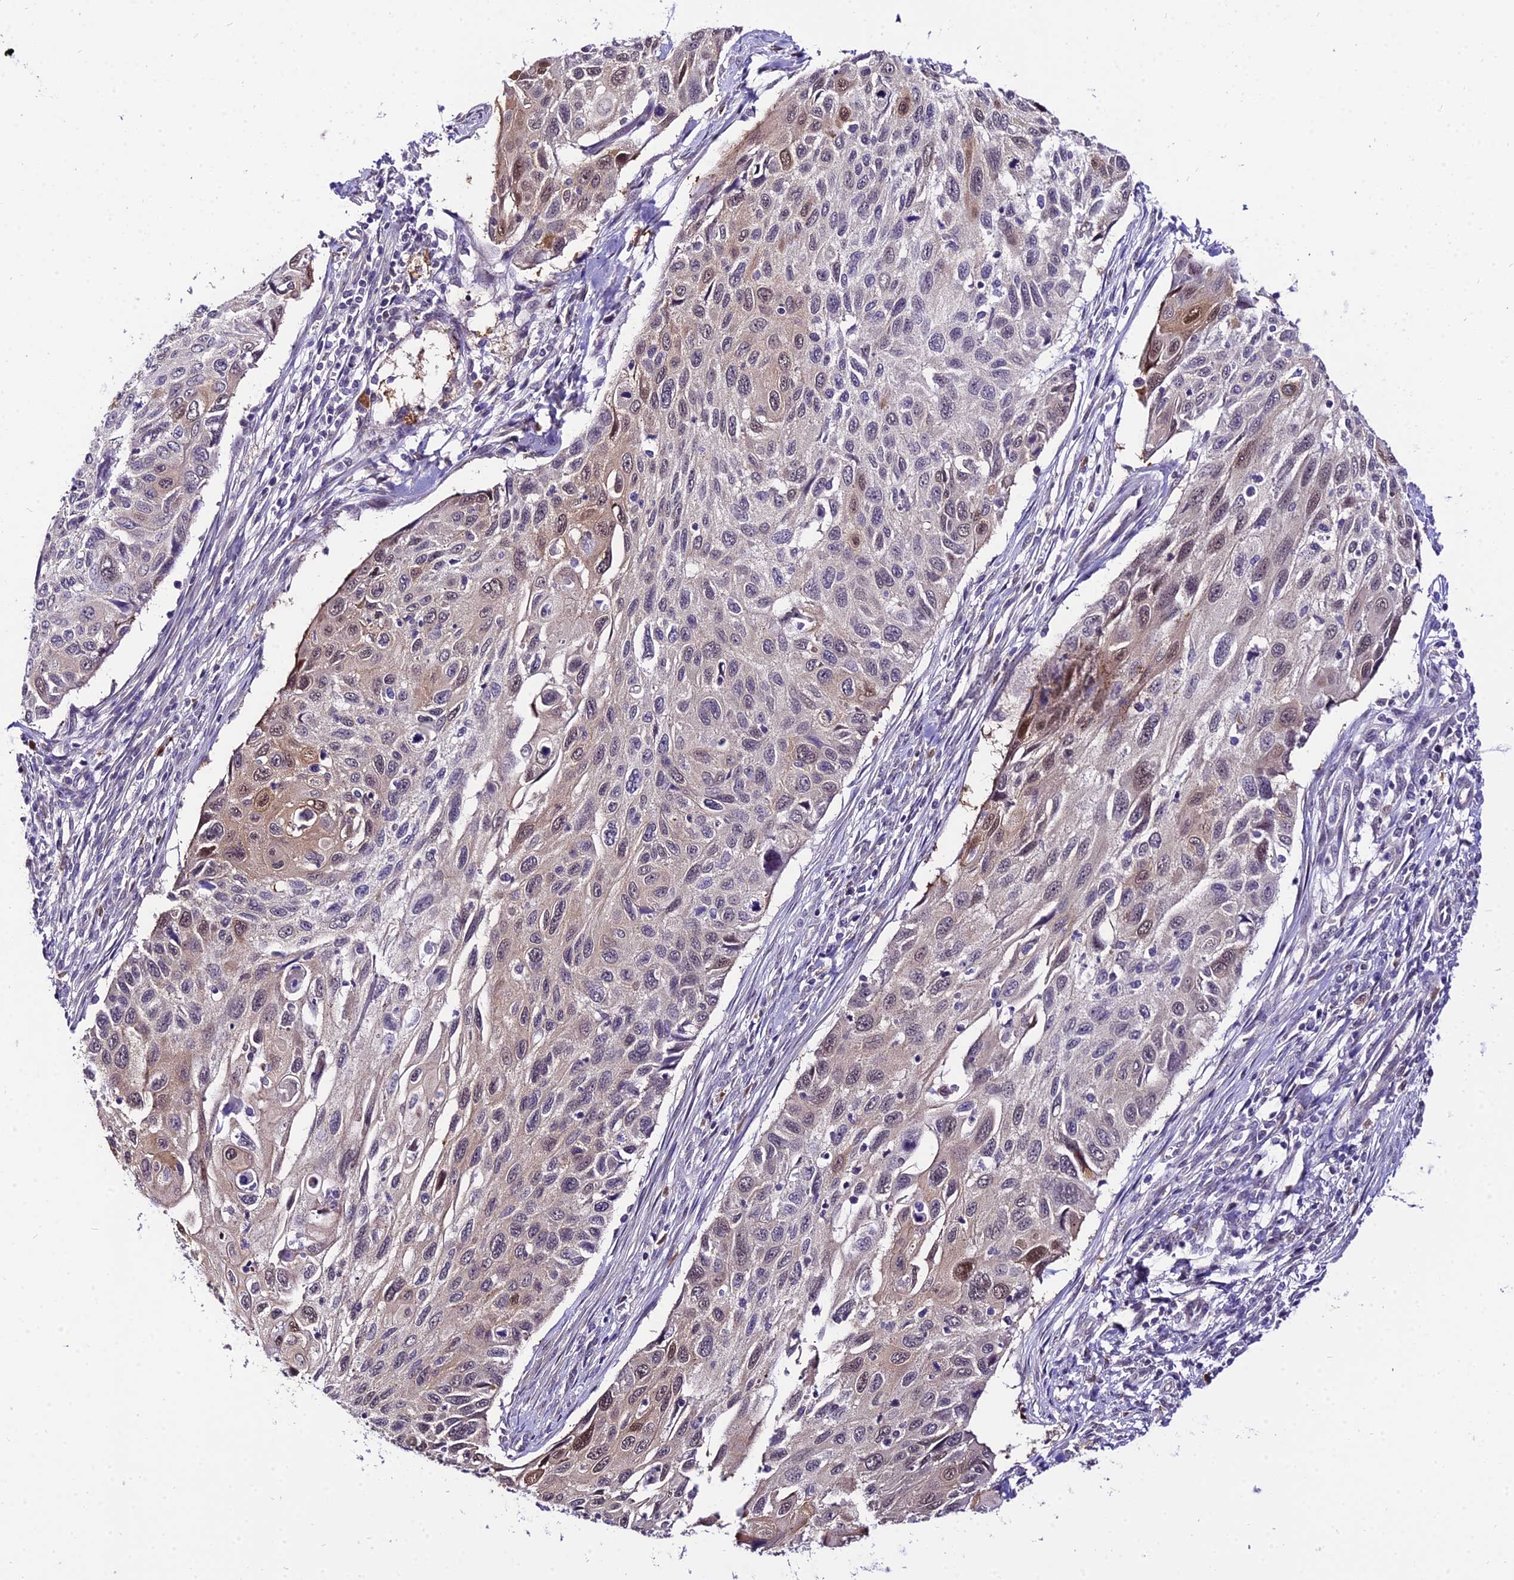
{"staining": {"intensity": "moderate", "quantity": "<25%", "location": "cytoplasmic/membranous,nuclear"}, "tissue": "cervical cancer", "cell_type": "Tumor cells", "image_type": "cancer", "snomed": [{"axis": "morphology", "description": "Squamous cell carcinoma, NOS"}, {"axis": "topography", "description": "Cervix"}], "caption": "Immunohistochemical staining of human squamous cell carcinoma (cervical) shows low levels of moderate cytoplasmic/membranous and nuclear protein expression in approximately <25% of tumor cells.", "gene": "POLR2I", "patient": {"sex": "female", "age": 70}}